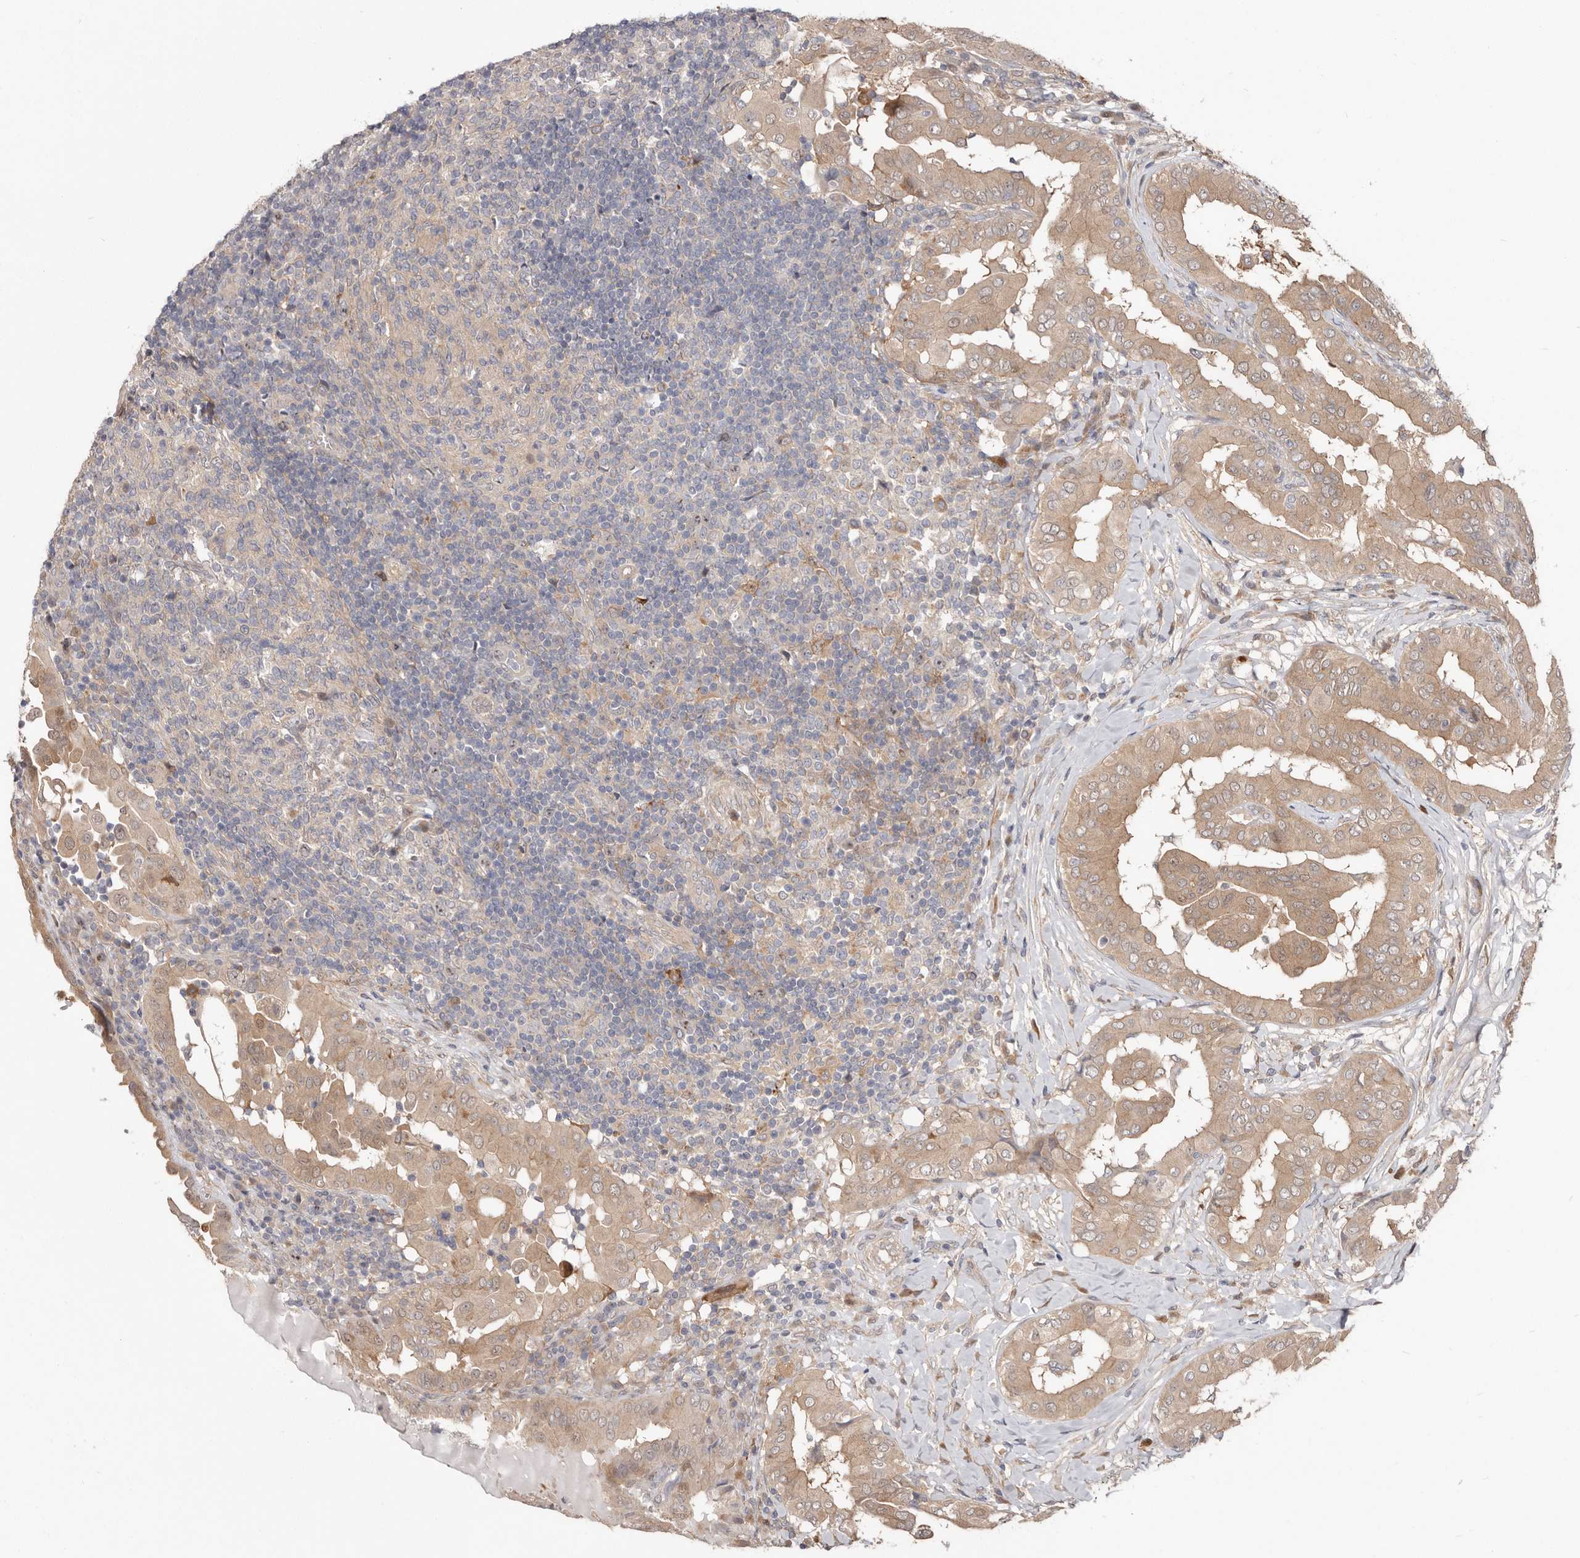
{"staining": {"intensity": "moderate", "quantity": ">75%", "location": "cytoplasmic/membranous"}, "tissue": "thyroid cancer", "cell_type": "Tumor cells", "image_type": "cancer", "snomed": [{"axis": "morphology", "description": "Papillary adenocarcinoma, NOS"}, {"axis": "topography", "description": "Thyroid gland"}], "caption": "Immunohistochemistry of human papillary adenocarcinoma (thyroid) demonstrates medium levels of moderate cytoplasmic/membranous expression in approximately >75% of tumor cells.", "gene": "GPATCH4", "patient": {"sex": "male", "age": 33}}